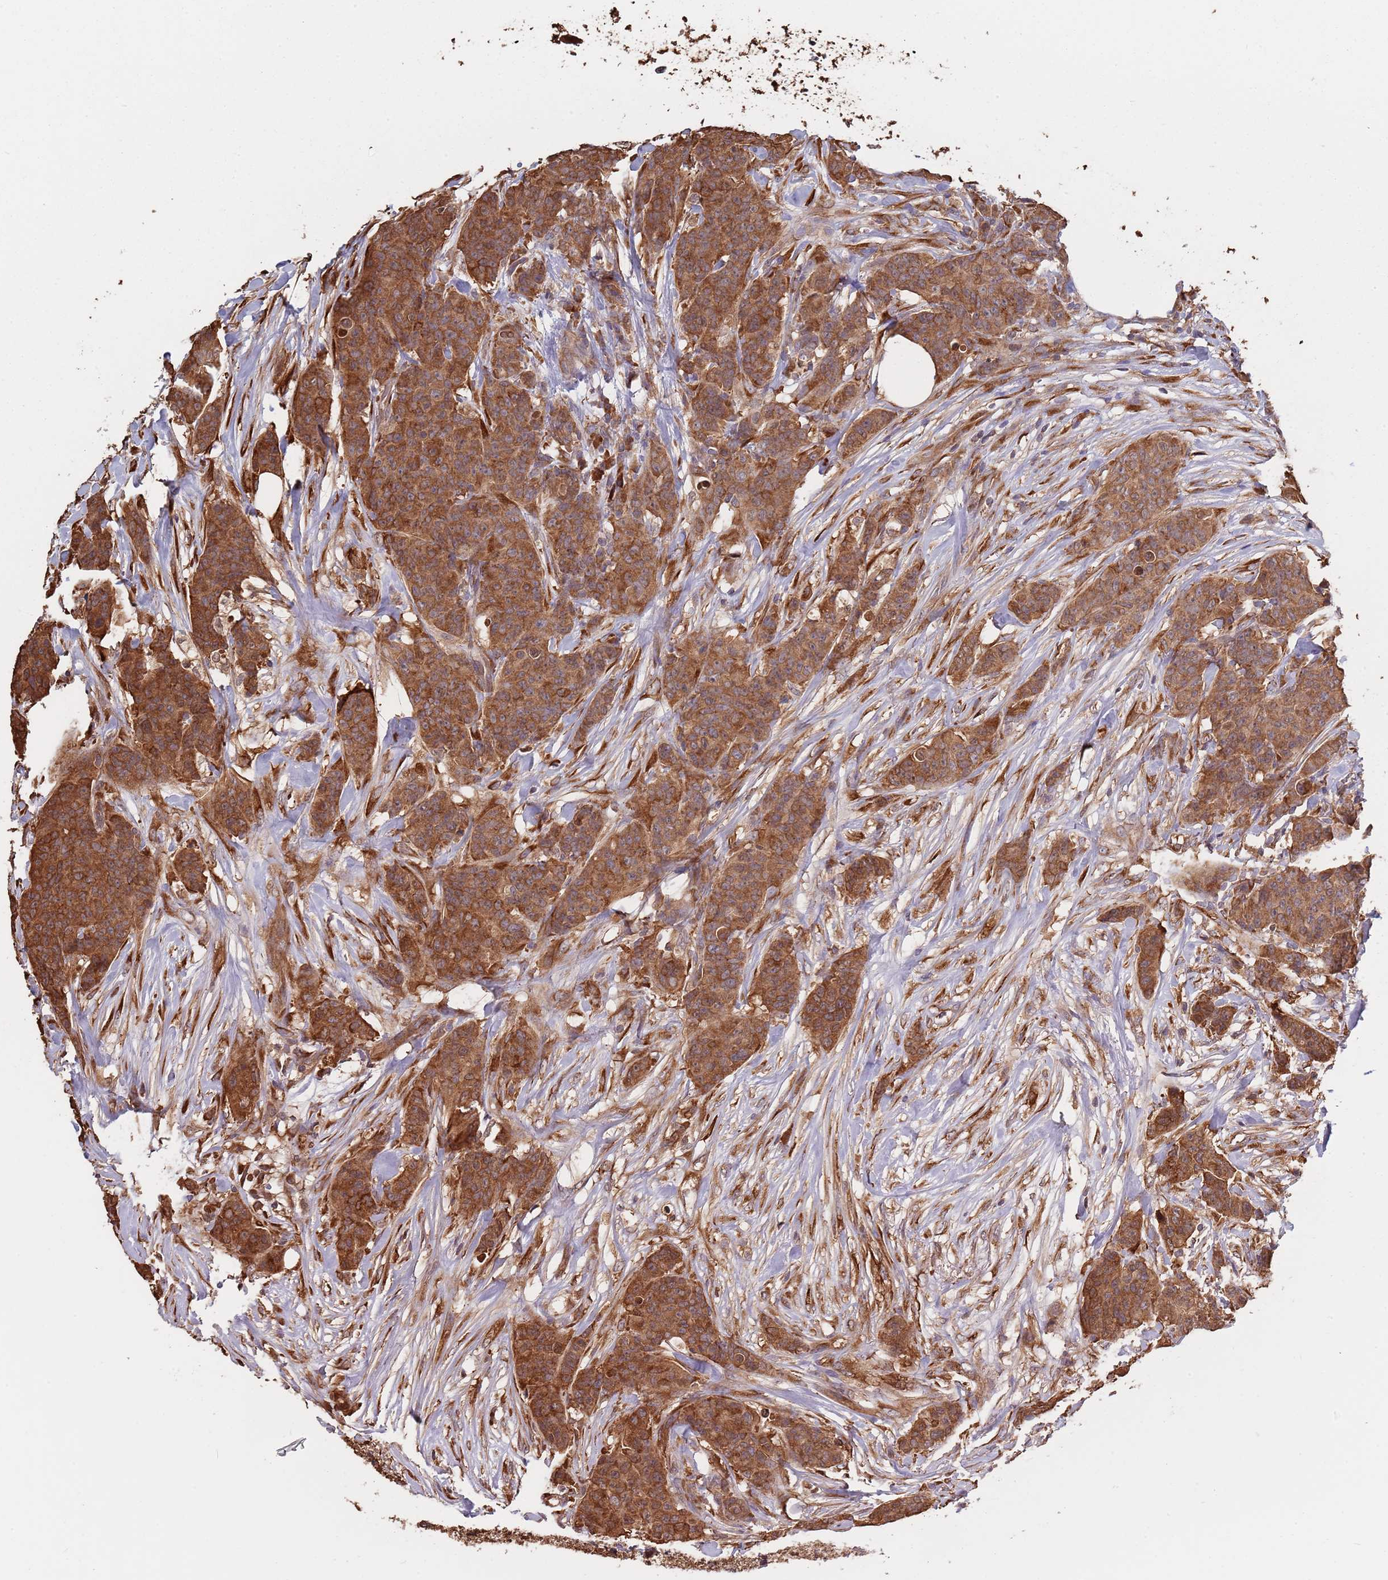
{"staining": {"intensity": "strong", "quantity": ">75%", "location": "cytoplasmic/membranous"}, "tissue": "breast cancer", "cell_type": "Tumor cells", "image_type": "cancer", "snomed": [{"axis": "morphology", "description": "Duct carcinoma"}, {"axis": "topography", "description": "Breast"}], "caption": "Protein staining by immunohistochemistry displays strong cytoplasmic/membranous expression in about >75% of tumor cells in infiltrating ductal carcinoma (breast).", "gene": "COG4", "patient": {"sex": "female", "age": 40}}